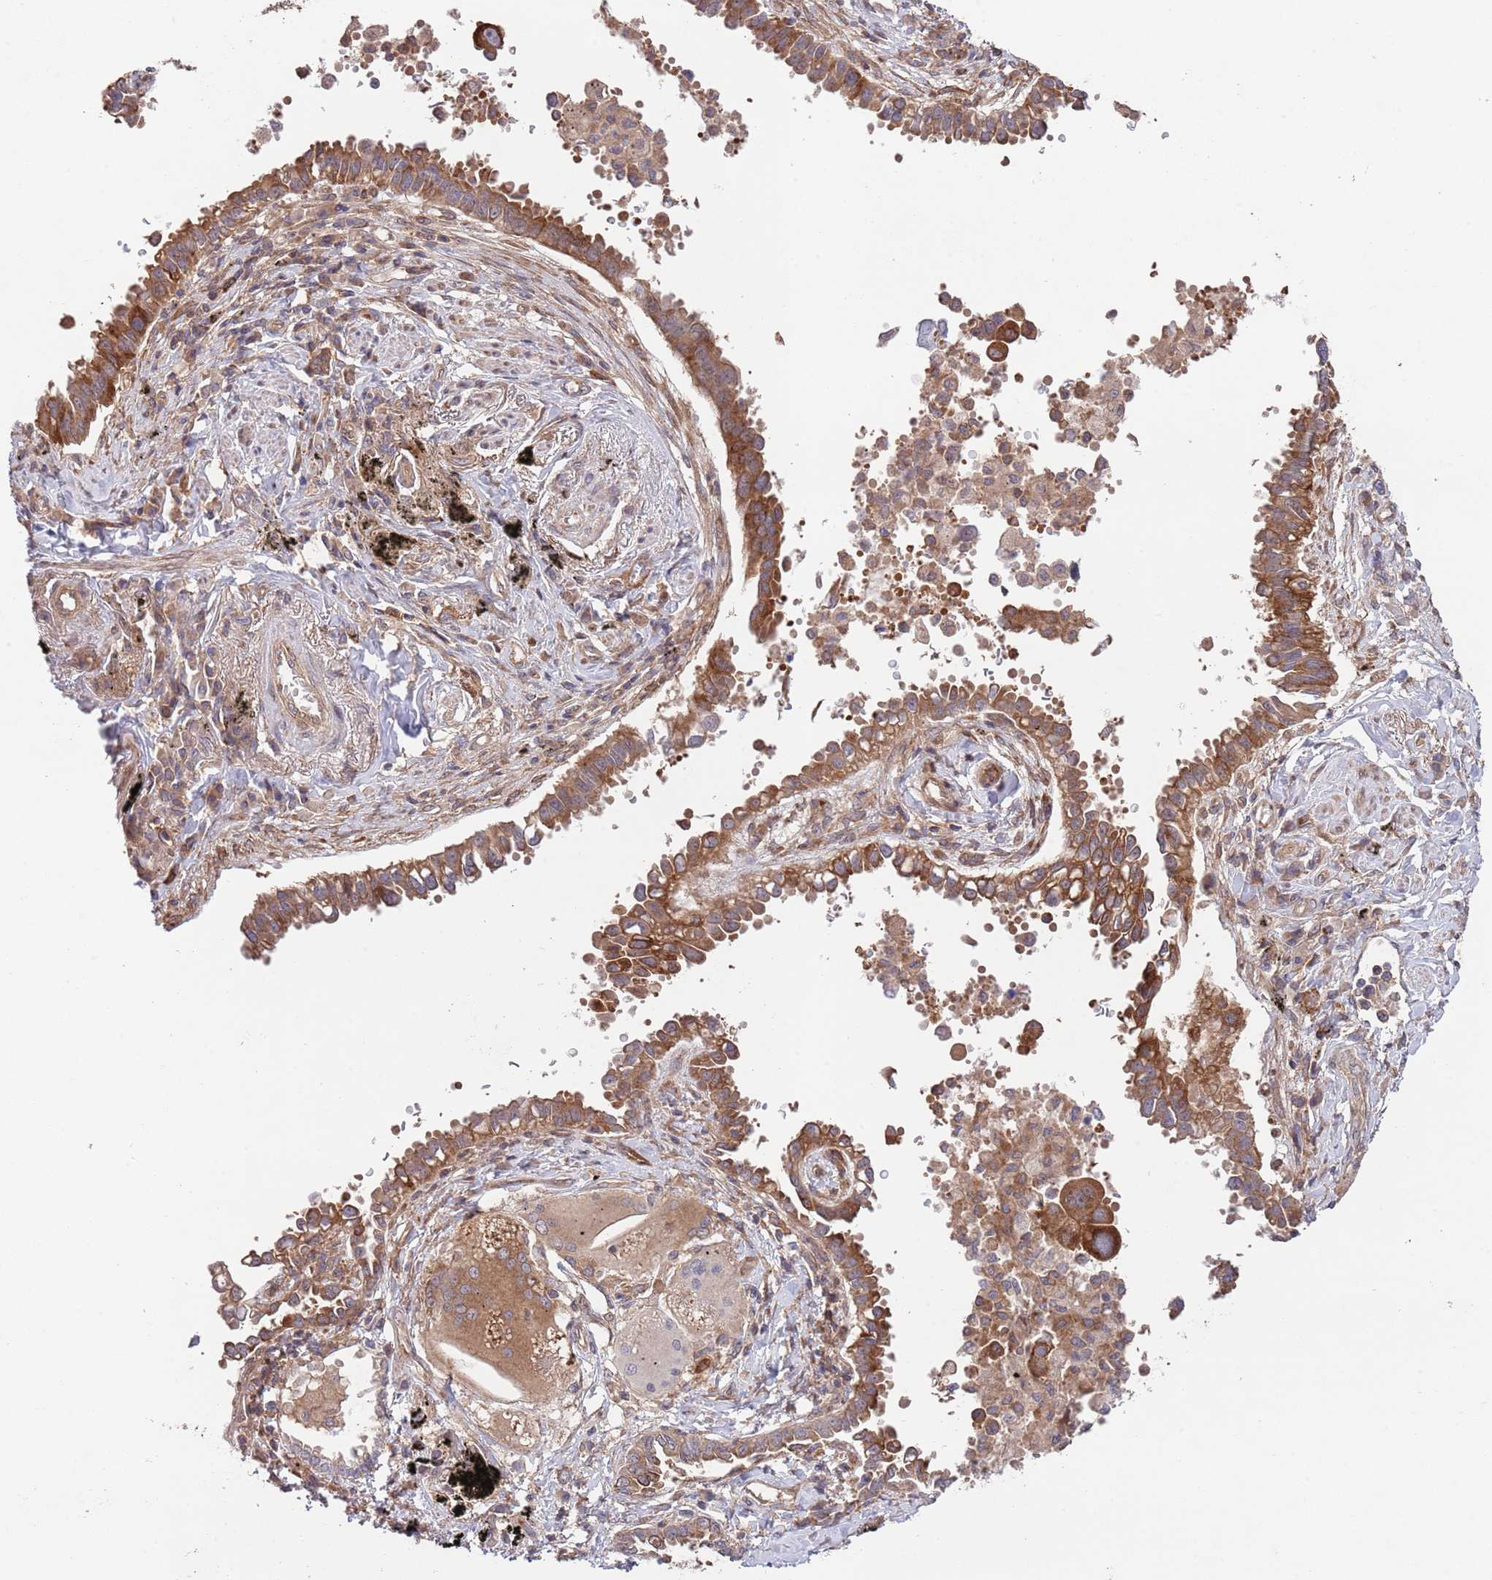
{"staining": {"intensity": "moderate", "quantity": ">75%", "location": "cytoplasmic/membranous"}, "tissue": "lung cancer", "cell_type": "Tumor cells", "image_type": "cancer", "snomed": [{"axis": "morphology", "description": "Adenocarcinoma, NOS"}, {"axis": "topography", "description": "Lung"}], "caption": "Moderate cytoplasmic/membranous expression for a protein is identified in about >75% of tumor cells of lung cancer using IHC.", "gene": "RNF19B", "patient": {"sex": "male", "age": 67}}